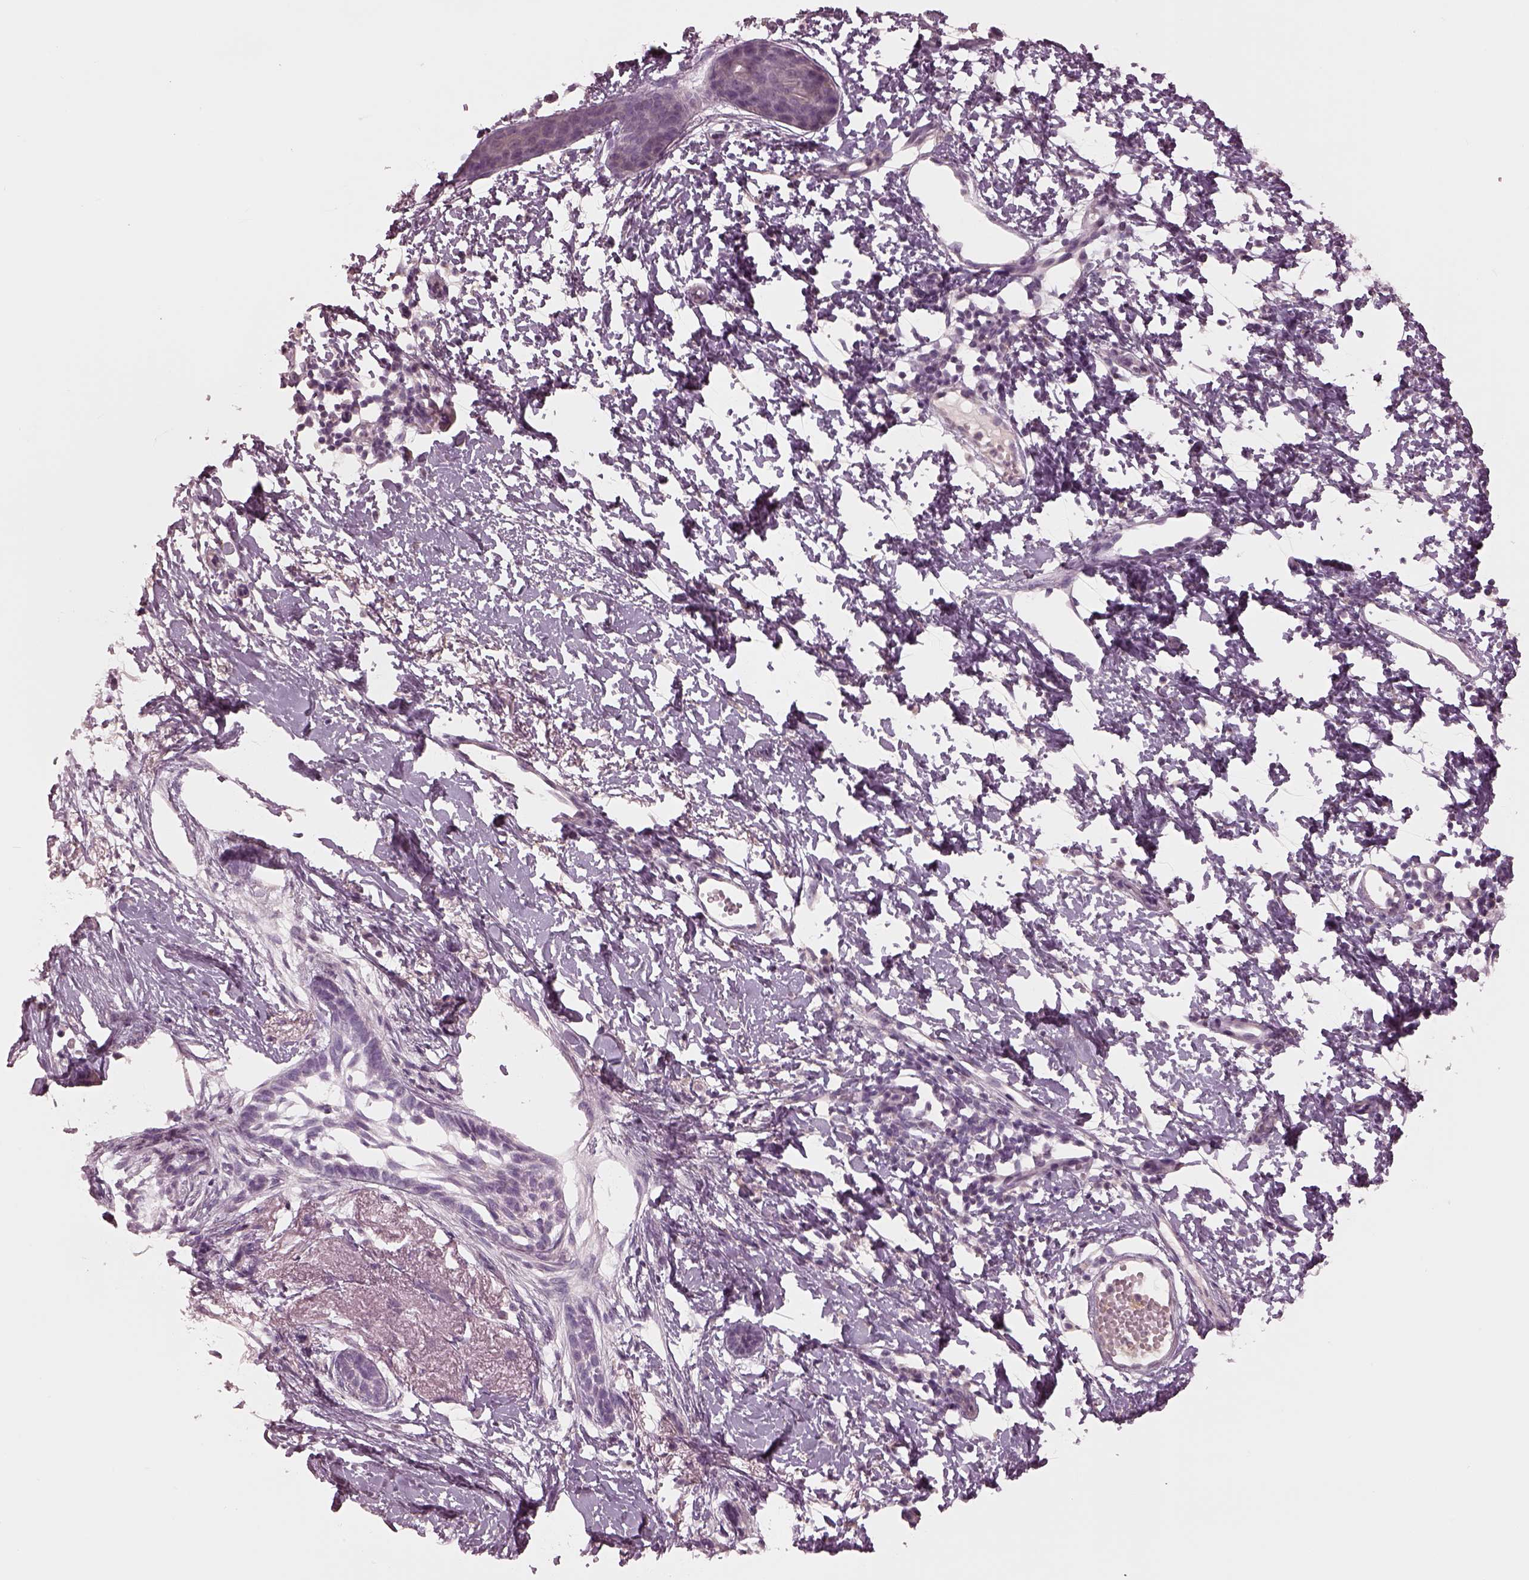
{"staining": {"intensity": "negative", "quantity": "none", "location": "none"}, "tissue": "skin cancer", "cell_type": "Tumor cells", "image_type": "cancer", "snomed": [{"axis": "morphology", "description": "Normal tissue, NOS"}, {"axis": "morphology", "description": "Basal cell carcinoma"}, {"axis": "topography", "description": "Skin"}], "caption": "The micrograph exhibits no significant positivity in tumor cells of skin cancer (basal cell carcinoma).", "gene": "MIA", "patient": {"sex": "male", "age": 84}}